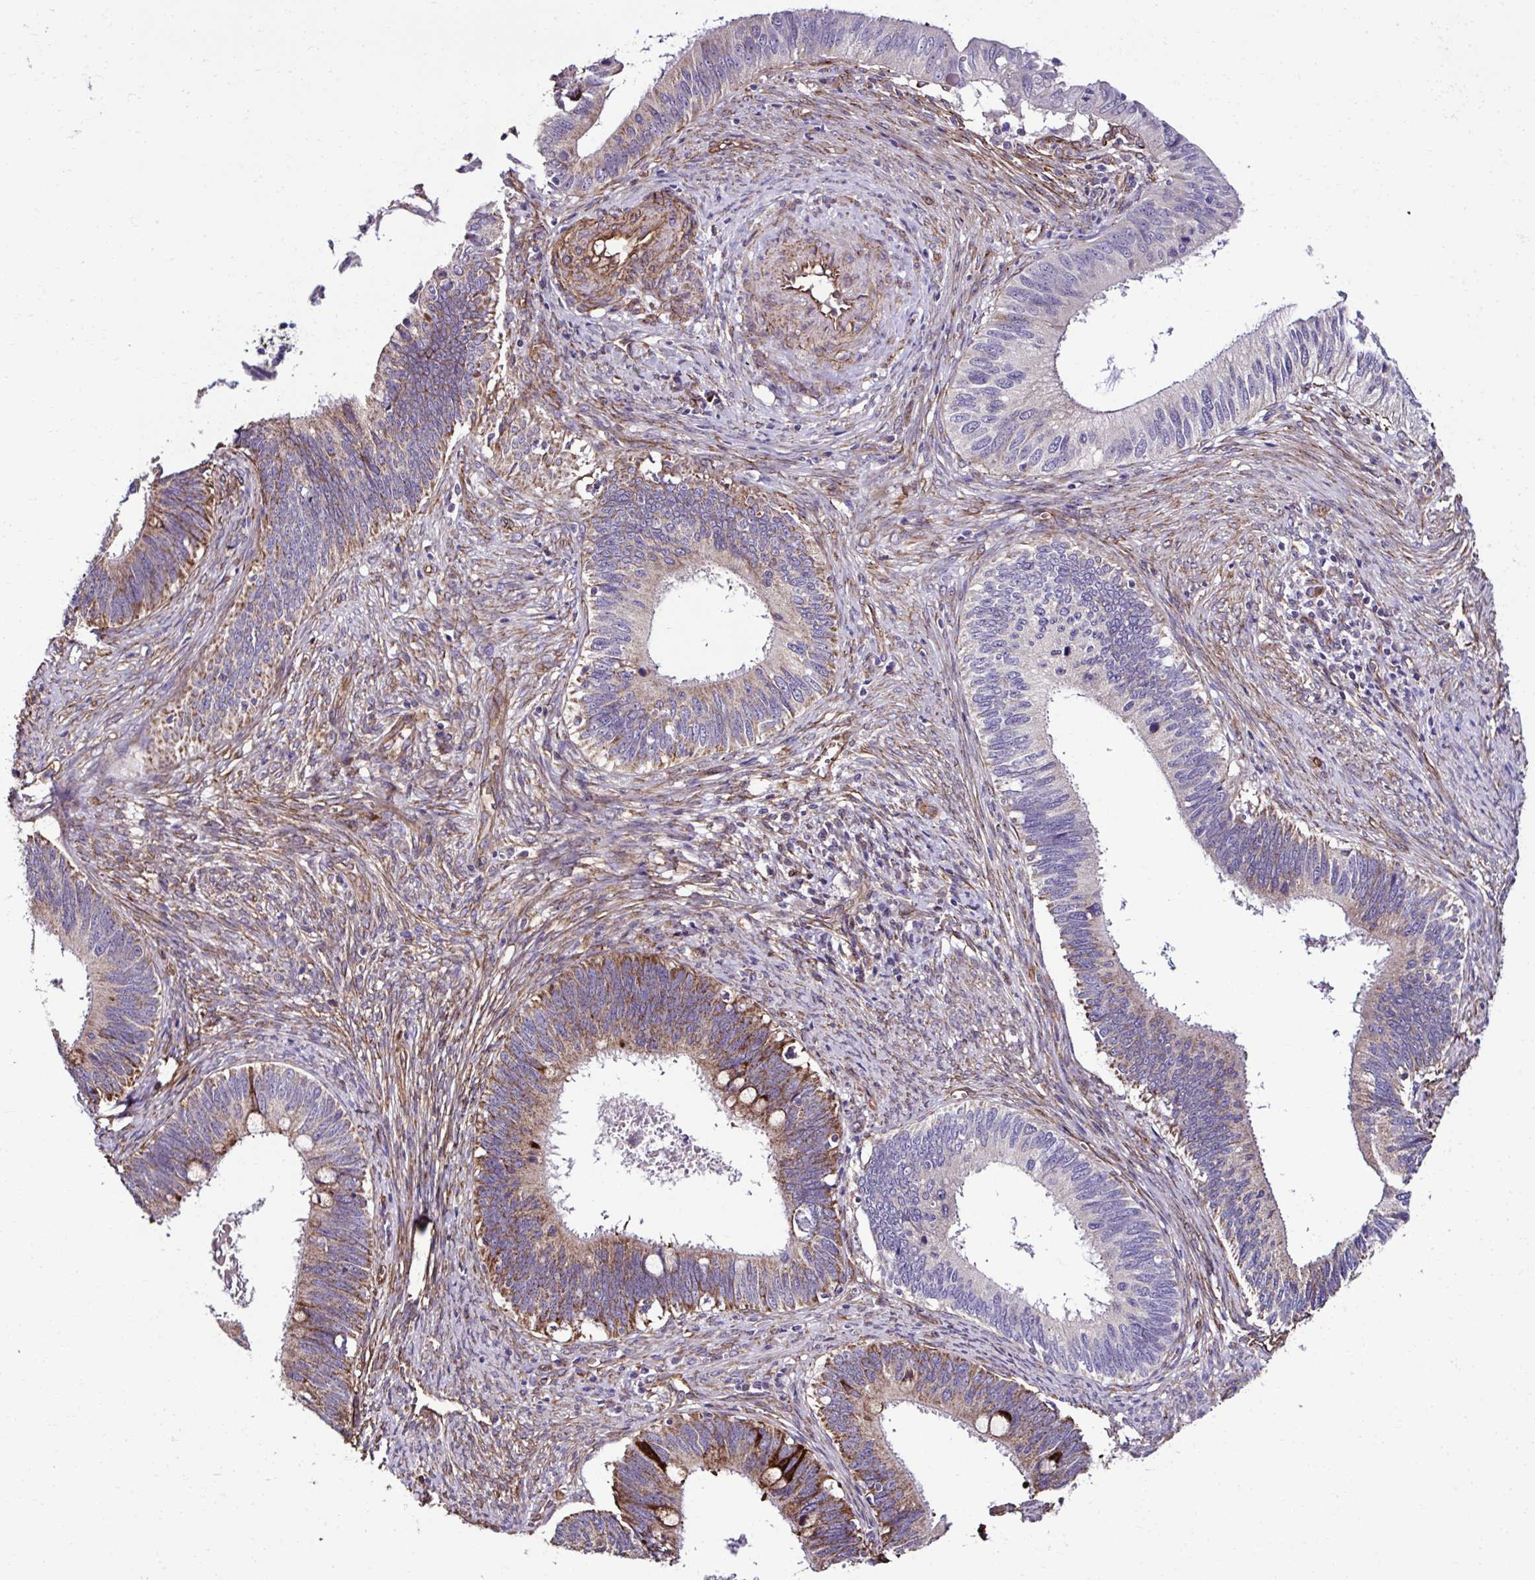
{"staining": {"intensity": "moderate", "quantity": "25%-75%", "location": "cytoplasmic/membranous"}, "tissue": "cervical cancer", "cell_type": "Tumor cells", "image_type": "cancer", "snomed": [{"axis": "morphology", "description": "Adenocarcinoma, NOS"}, {"axis": "topography", "description": "Cervix"}], "caption": "Human cervical adenocarcinoma stained with a protein marker exhibits moderate staining in tumor cells.", "gene": "TRIM52", "patient": {"sex": "female", "age": 42}}